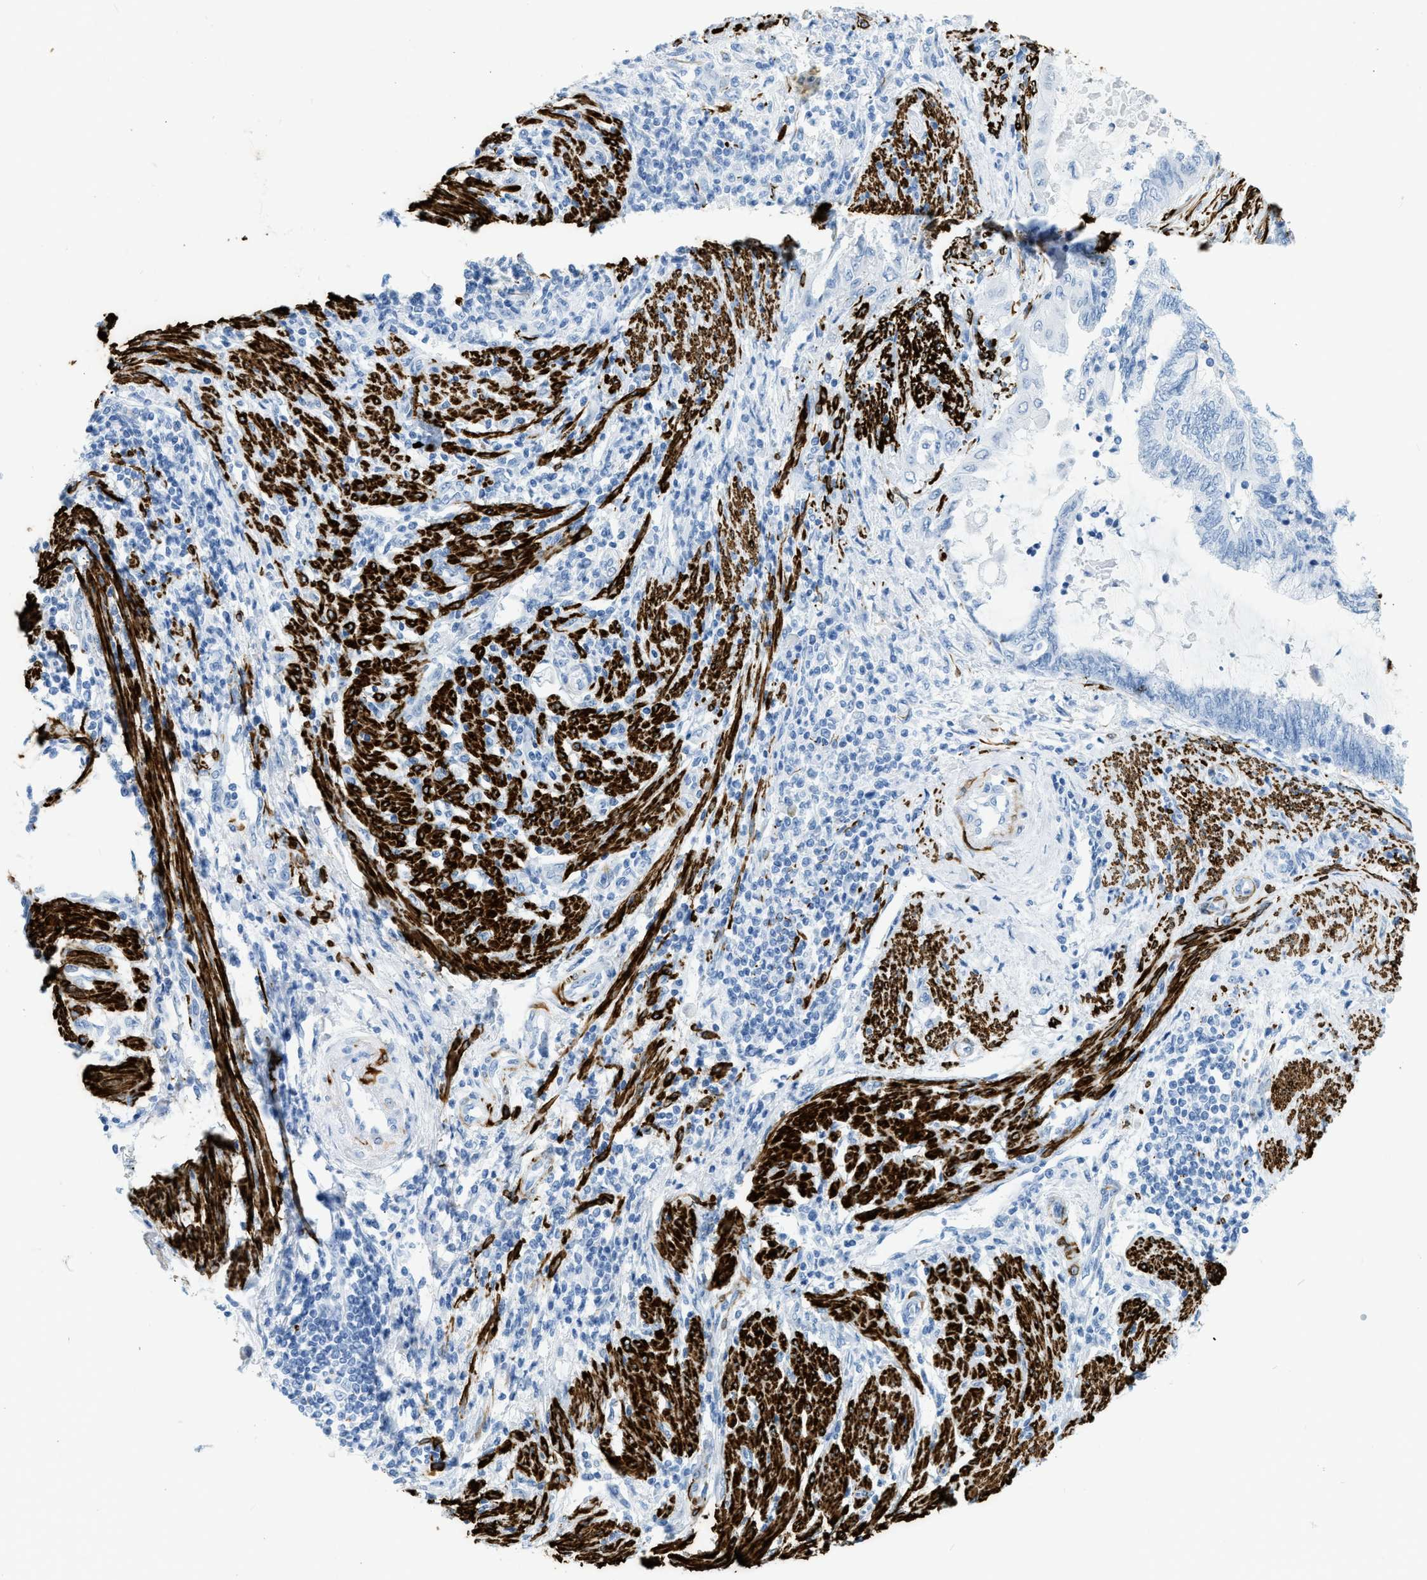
{"staining": {"intensity": "negative", "quantity": "none", "location": "none"}, "tissue": "endometrial cancer", "cell_type": "Tumor cells", "image_type": "cancer", "snomed": [{"axis": "morphology", "description": "Adenocarcinoma, NOS"}, {"axis": "topography", "description": "Uterus"}, {"axis": "topography", "description": "Endometrium"}], "caption": "DAB (3,3'-diaminobenzidine) immunohistochemical staining of human endometrial adenocarcinoma shows no significant positivity in tumor cells.", "gene": "DES", "patient": {"sex": "female", "age": 70}}